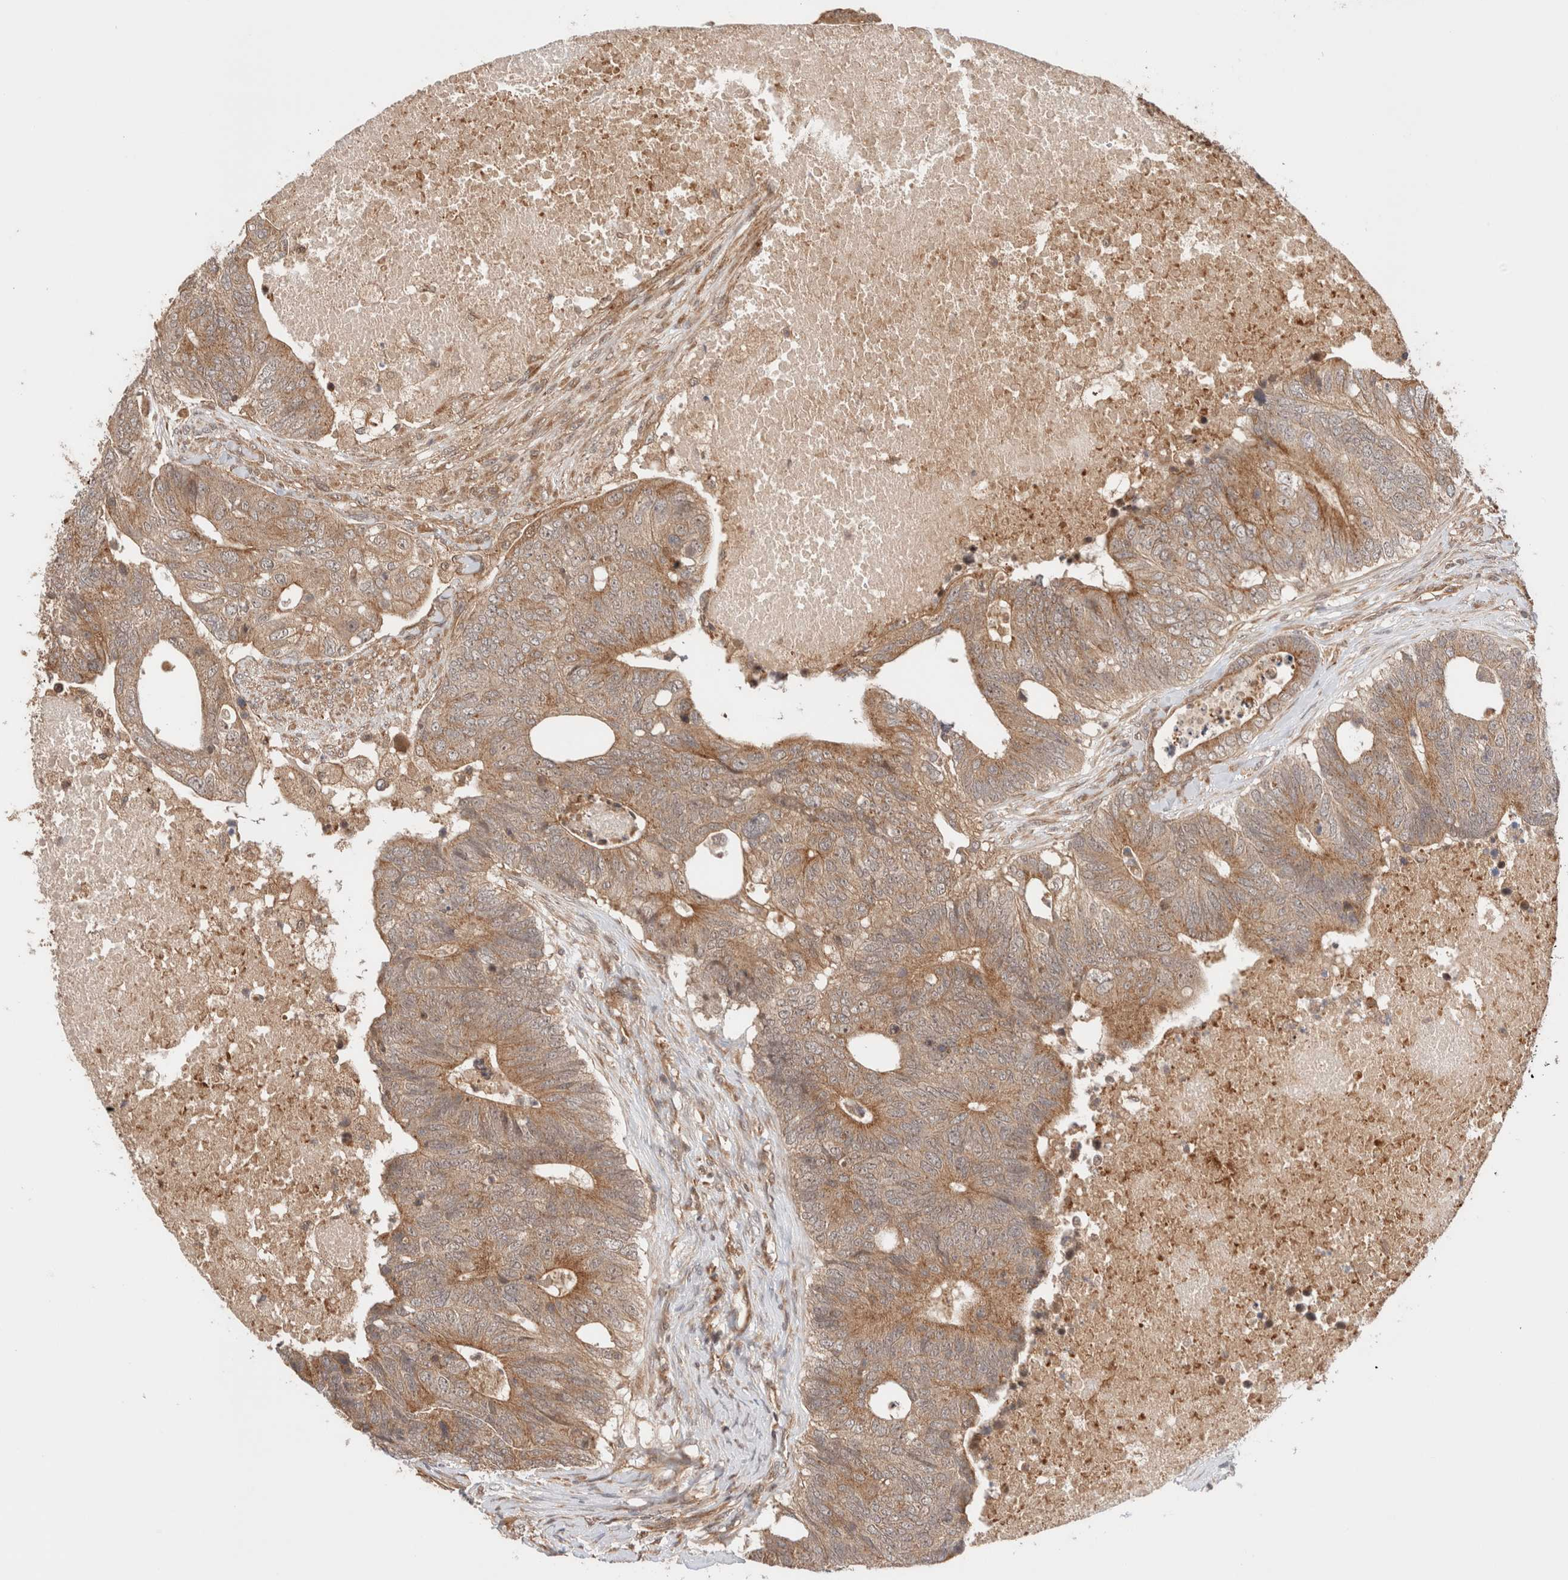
{"staining": {"intensity": "moderate", "quantity": ">75%", "location": "cytoplasmic/membranous"}, "tissue": "colorectal cancer", "cell_type": "Tumor cells", "image_type": "cancer", "snomed": [{"axis": "morphology", "description": "Adenocarcinoma, NOS"}, {"axis": "topography", "description": "Colon"}], "caption": "Protein analysis of colorectal cancer (adenocarcinoma) tissue demonstrates moderate cytoplasmic/membranous expression in about >75% of tumor cells. The staining was performed using DAB to visualize the protein expression in brown, while the nuclei were stained in blue with hematoxylin (Magnification: 20x).", "gene": "SIKE1", "patient": {"sex": "female", "age": 67}}